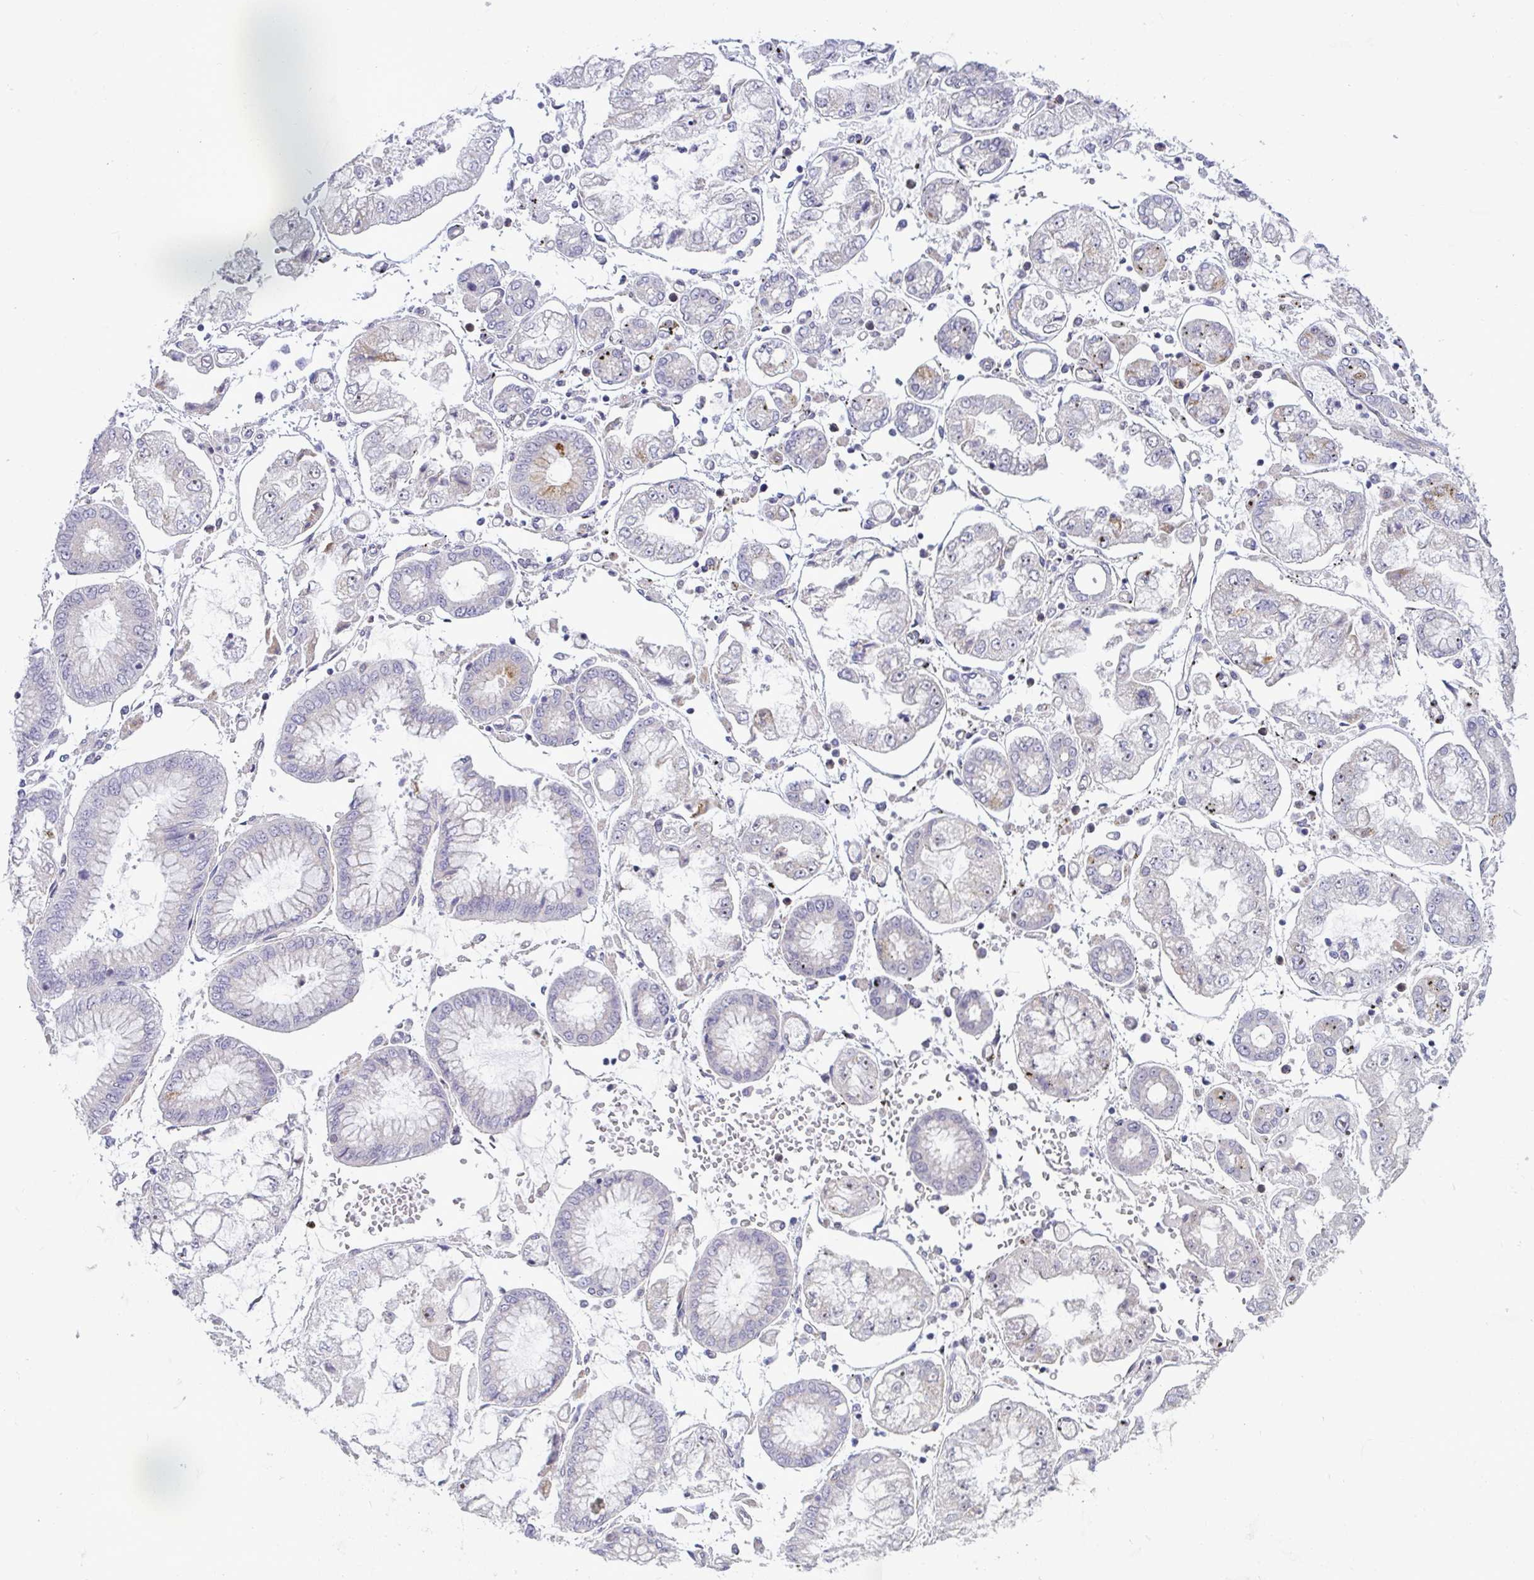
{"staining": {"intensity": "negative", "quantity": "none", "location": "none"}, "tissue": "stomach cancer", "cell_type": "Tumor cells", "image_type": "cancer", "snomed": [{"axis": "morphology", "description": "Adenocarcinoma, NOS"}, {"axis": "topography", "description": "Stomach"}], "caption": "Tumor cells are negative for brown protein staining in stomach adenocarcinoma.", "gene": "SRRM4", "patient": {"sex": "male", "age": 76}}